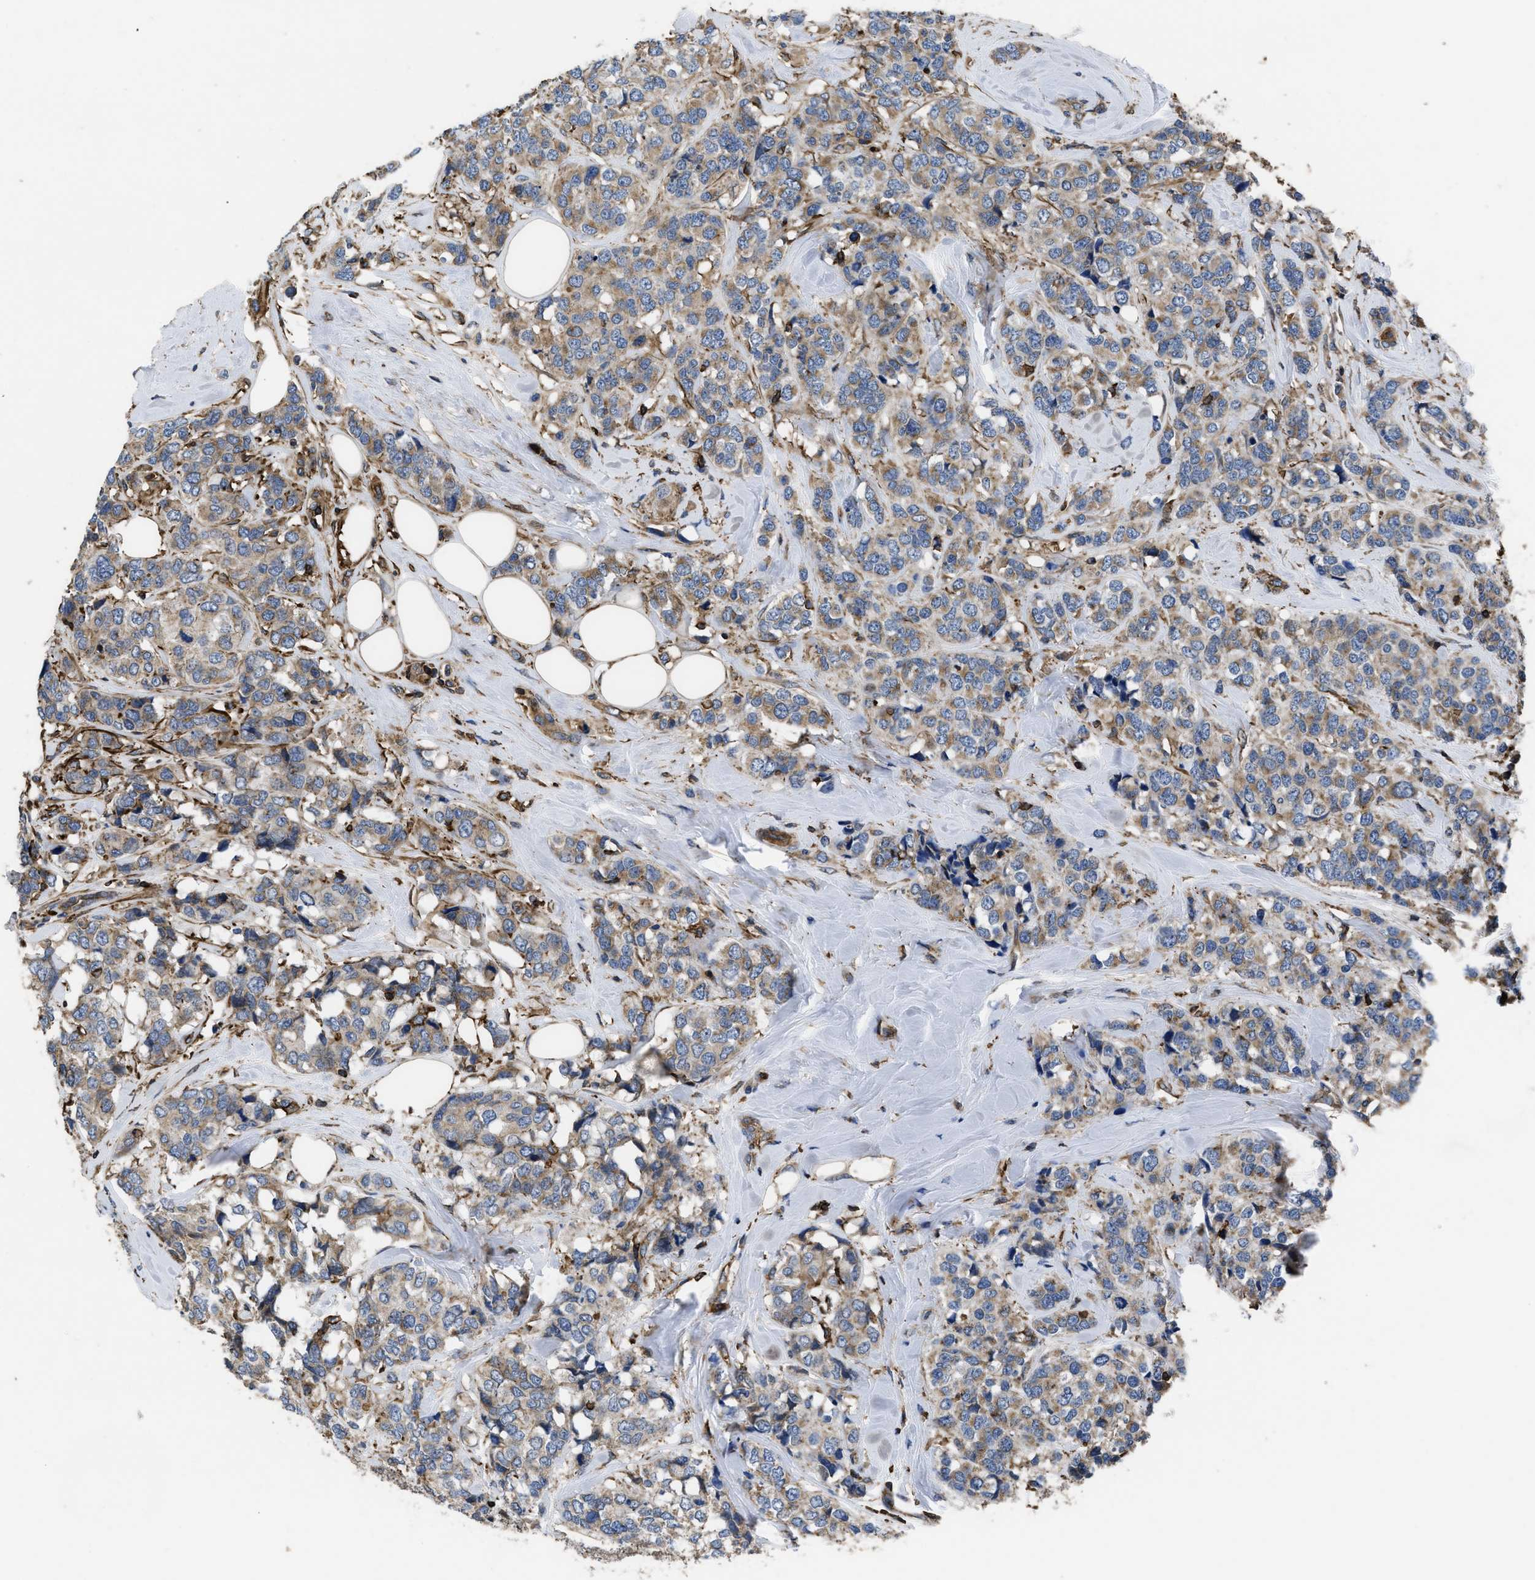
{"staining": {"intensity": "moderate", "quantity": ">75%", "location": "cytoplasmic/membranous"}, "tissue": "breast cancer", "cell_type": "Tumor cells", "image_type": "cancer", "snomed": [{"axis": "morphology", "description": "Lobular carcinoma"}, {"axis": "topography", "description": "Breast"}], "caption": "A brown stain highlights moderate cytoplasmic/membranous positivity of a protein in human breast cancer tumor cells.", "gene": "SCUBE2", "patient": {"sex": "female", "age": 59}}